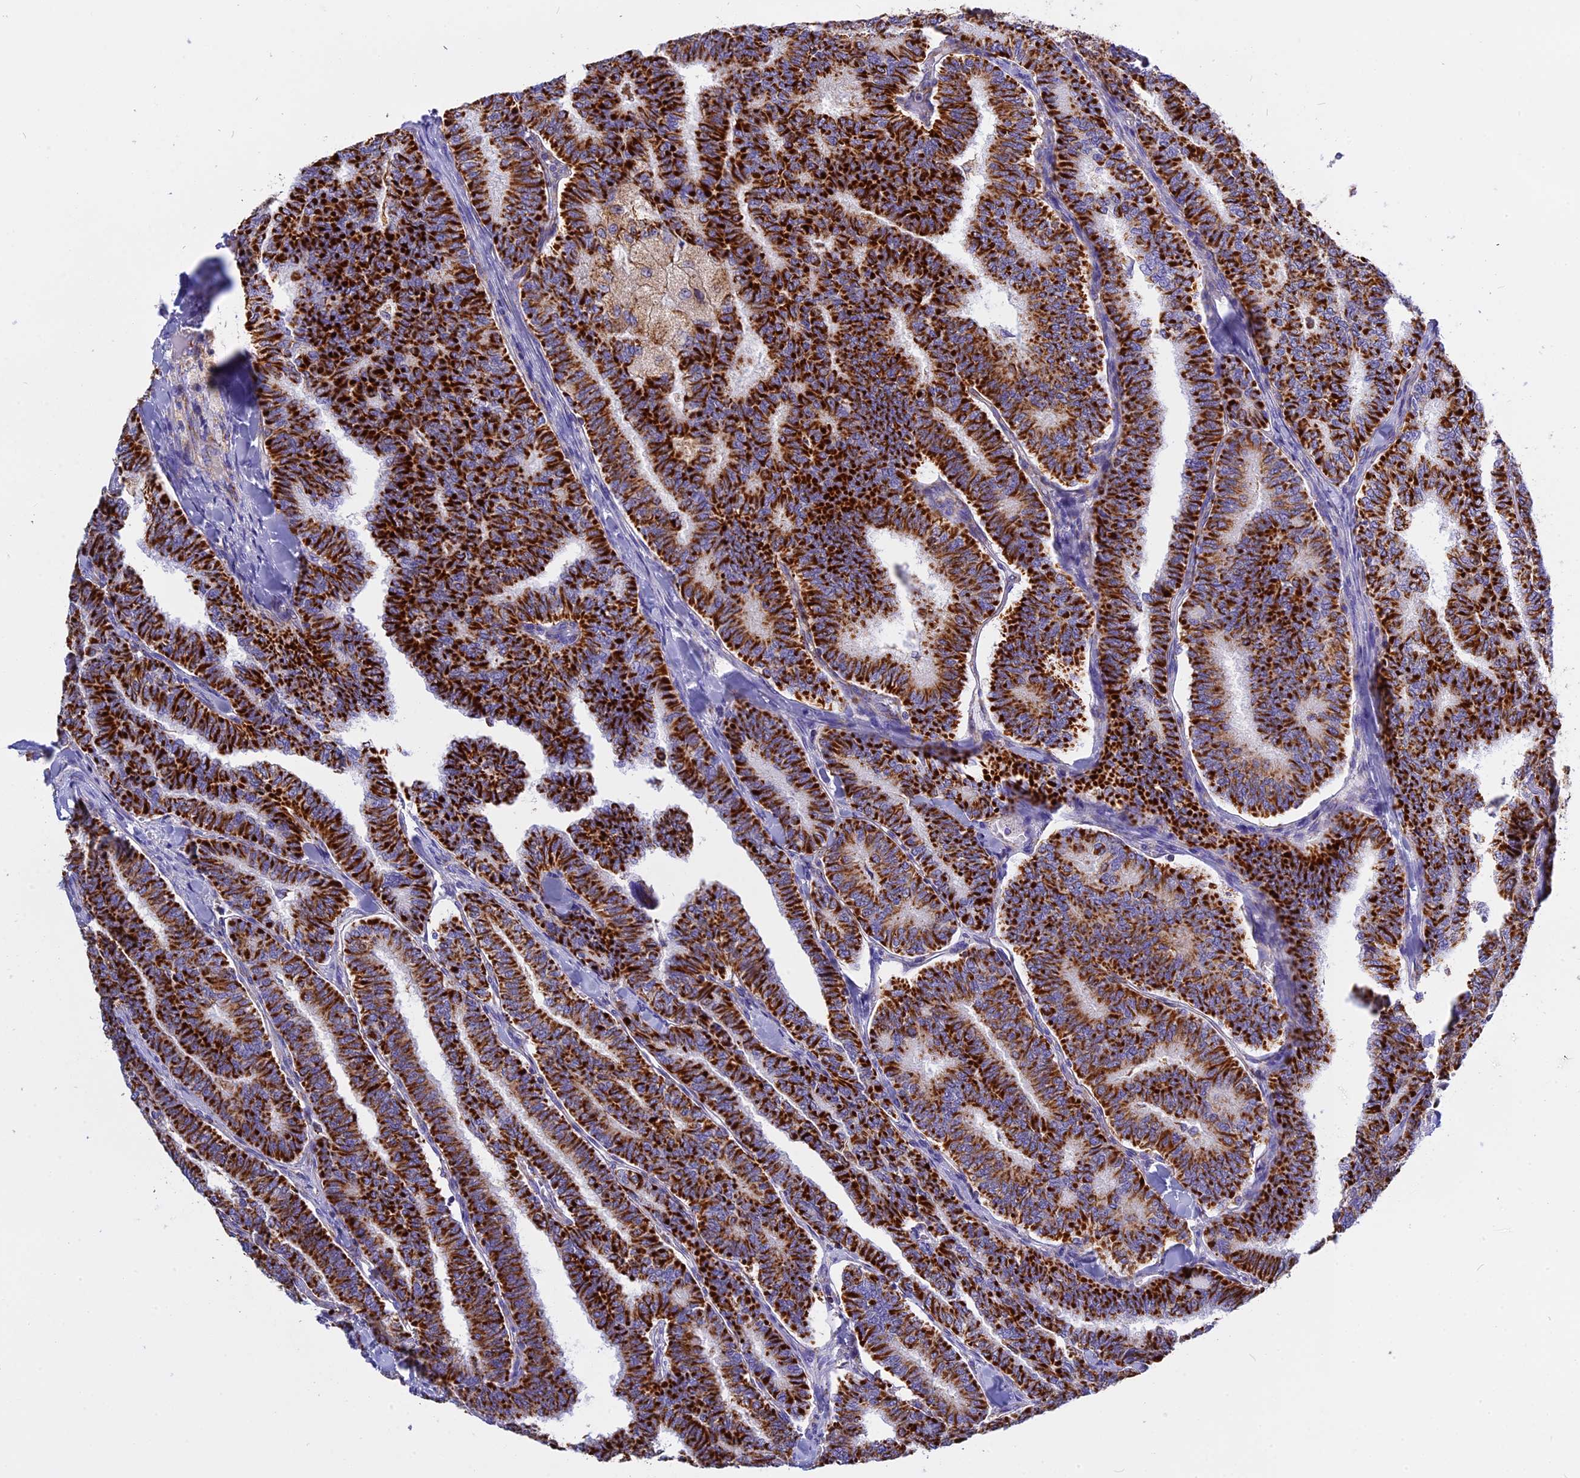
{"staining": {"intensity": "strong", "quantity": ">75%", "location": "cytoplasmic/membranous"}, "tissue": "thyroid cancer", "cell_type": "Tumor cells", "image_type": "cancer", "snomed": [{"axis": "morphology", "description": "Papillary adenocarcinoma, NOS"}, {"axis": "topography", "description": "Thyroid gland"}], "caption": "A photomicrograph of thyroid cancer stained for a protein shows strong cytoplasmic/membranous brown staining in tumor cells.", "gene": "VDAC2", "patient": {"sex": "female", "age": 35}}